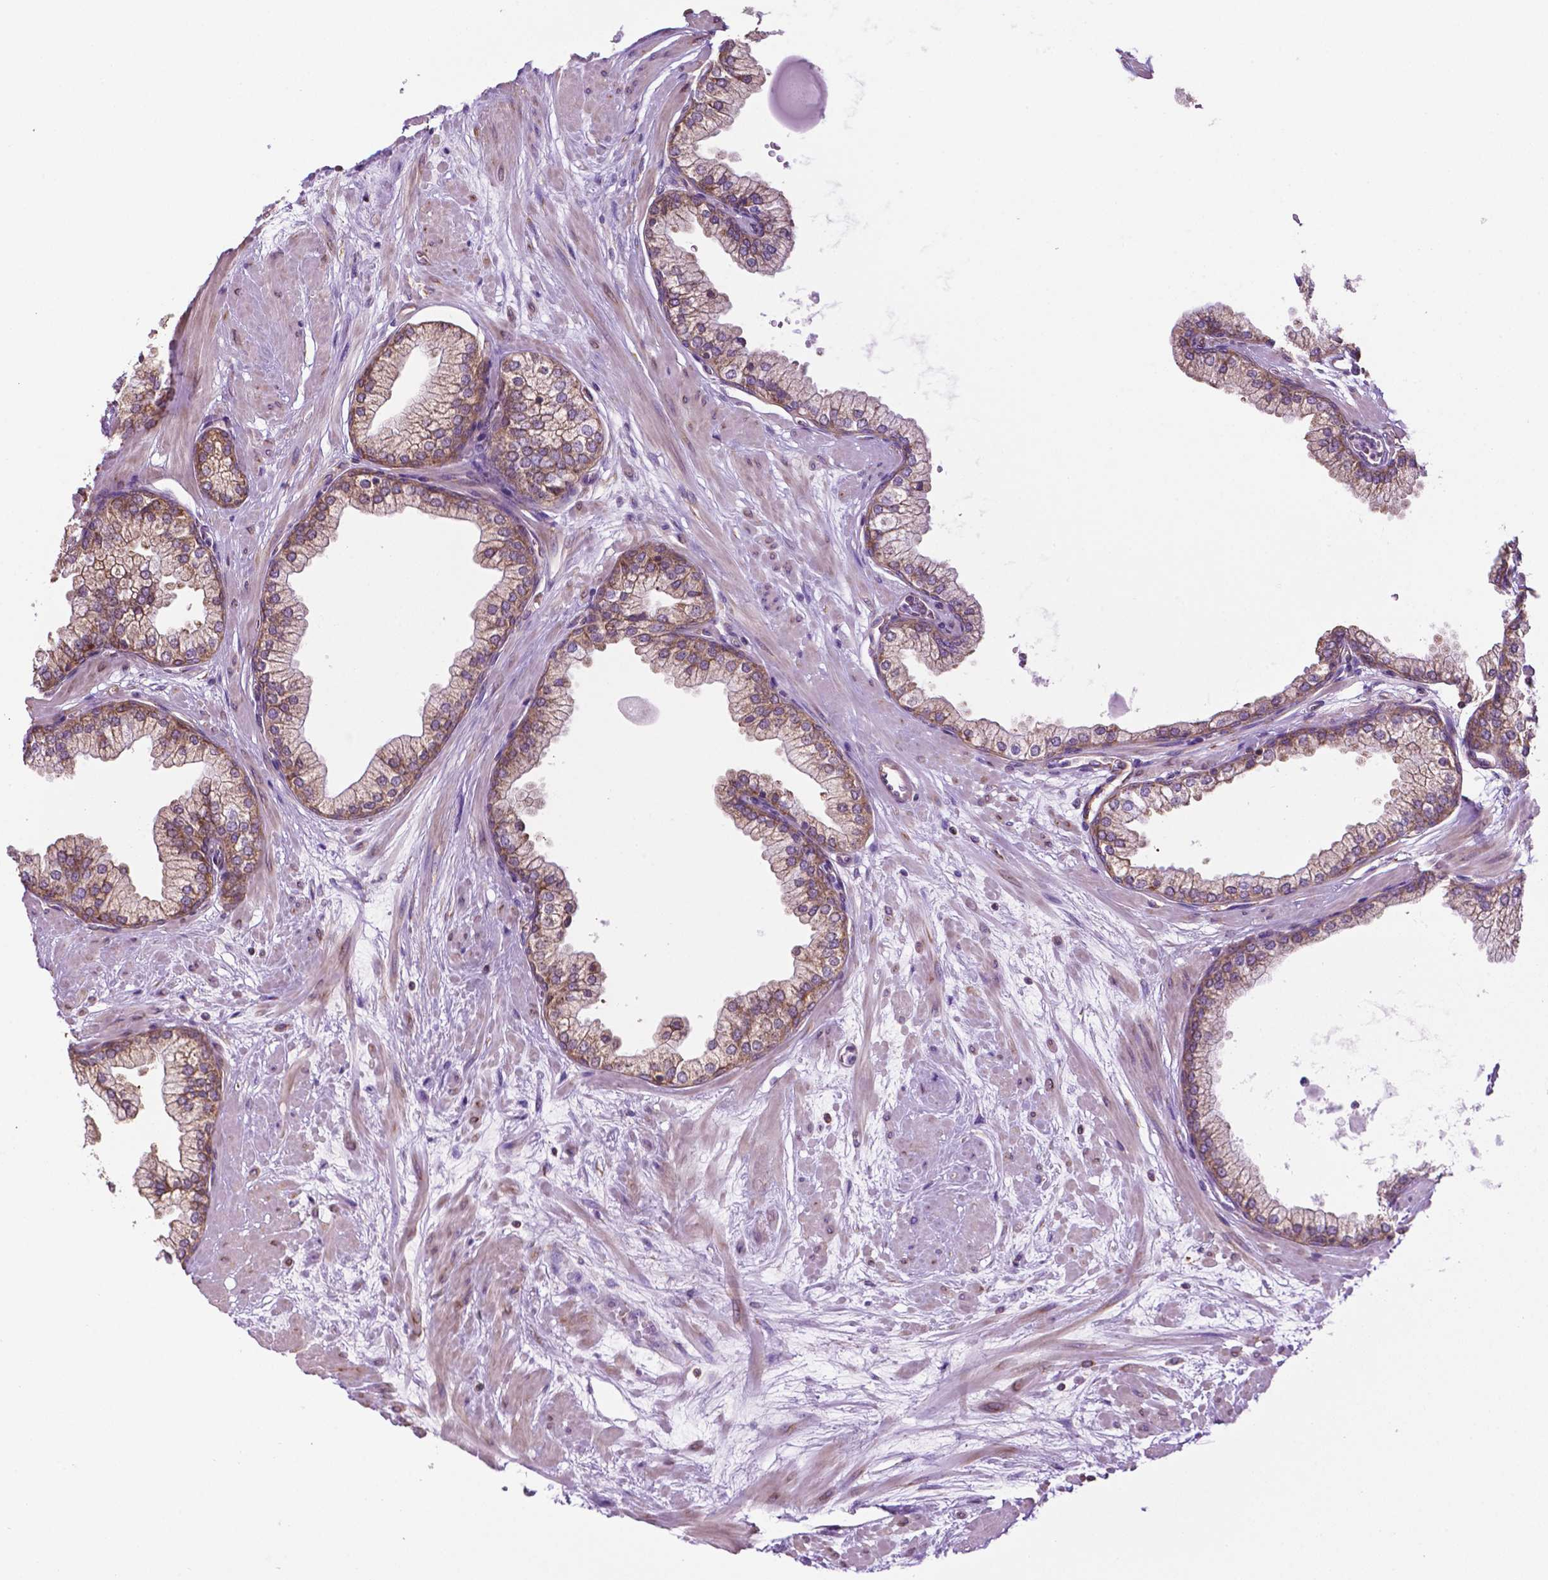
{"staining": {"intensity": "moderate", "quantity": ">75%", "location": "cytoplasmic/membranous"}, "tissue": "prostate", "cell_type": "Glandular cells", "image_type": "normal", "snomed": [{"axis": "morphology", "description": "Normal tissue, NOS"}, {"axis": "topography", "description": "Prostate"}, {"axis": "topography", "description": "Peripheral nerve tissue"}], "caption": "Protein expression analysis of normal prostate shows moderate cytoplasmic/membranous staining in about >75% of glandular cells.", "gene": "RPL29", "patient": {"sex": "male", "age": 61}}